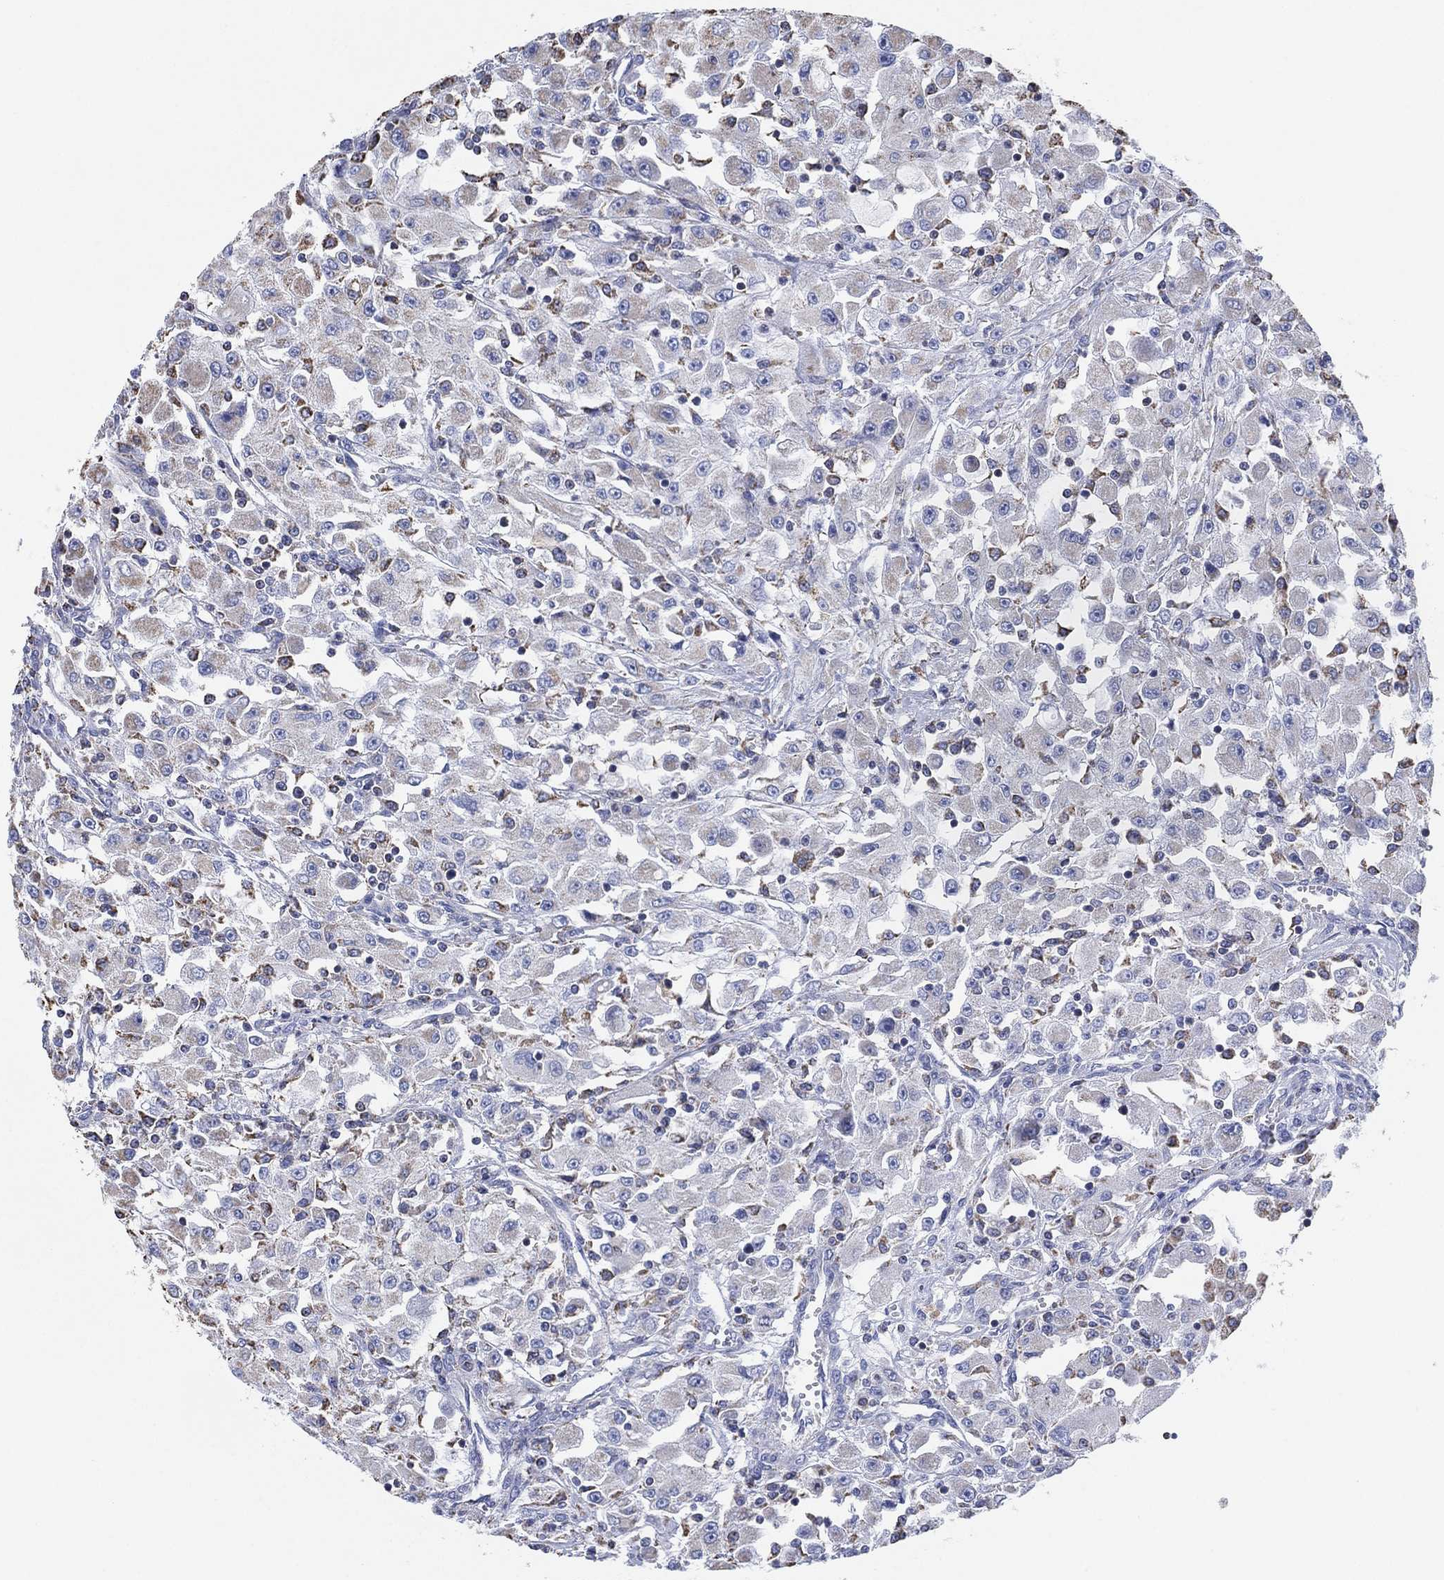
{"staining": {"intensity": "negative", "quantity": "none", "location": "none"}, "tissue": "renal cancer", "cell_type": "Tumor cells", "image_type": "cancer", "snomed": [{"axis": "morphology", "description": "Adenocarcinoma, NOS"}, {"axis": "topography", "description": "Kidney"}], "caption": "Immunohistochemistry image of renal adenocarcinoma stained for a protein (brown), which displays no staining in tumor cells. The staining was performed using DAB (3,3'-diaminobenzidine) to visualize the protein expression in brown, while the nuclei were stained in blue with hematoxylin (Magnification: 20x).", "gene": "CFTR", "patient": {"sex": "female", "age": 67}}